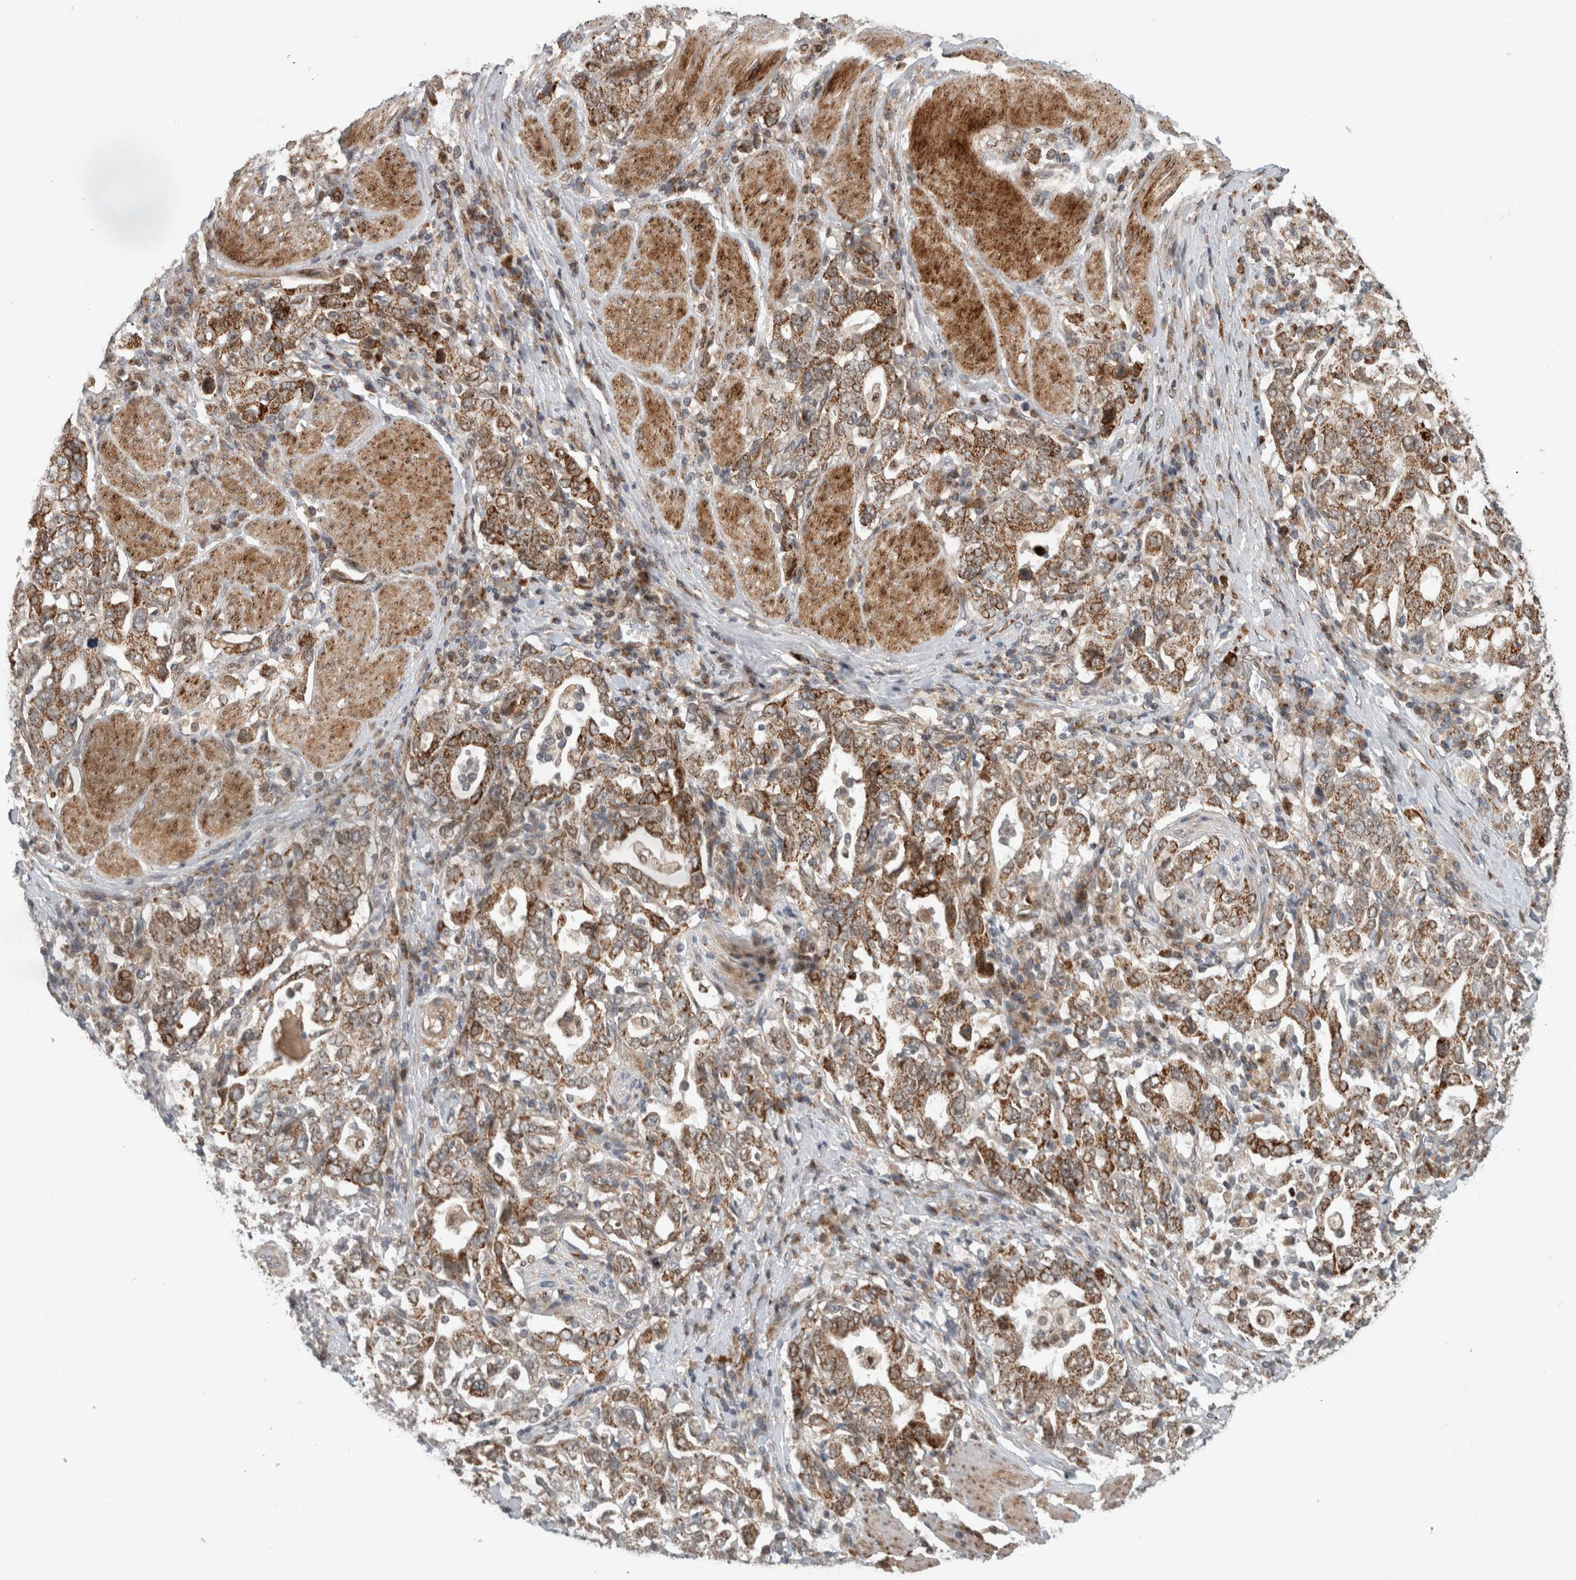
{"staining": {"intensity": "moderate", "quantity": ">75%", "location": "cytoplasmic/membranous"}, "tissue": "stomach cancer", "cell_type": "Tumor cells", "image_type": "cancer", "snomed": [{"axis": "morphology", "description": "Adenocarcinoma, NOS"}, {"axis": "topography", "description": "Stomach, upper"}], "caption": "Immunohistochemistry (IHC) image of neoplastic tissue: stomach cancer stained using immunohistochemistry shows medium levels of moderate protein expression localized specifically in the cytoplasmic/membranous of tumor cells, appearing as a cytoplasmic/membranous brown color.", "gene": "INSRR", "patient": {"sex": "male", "age": 62}}